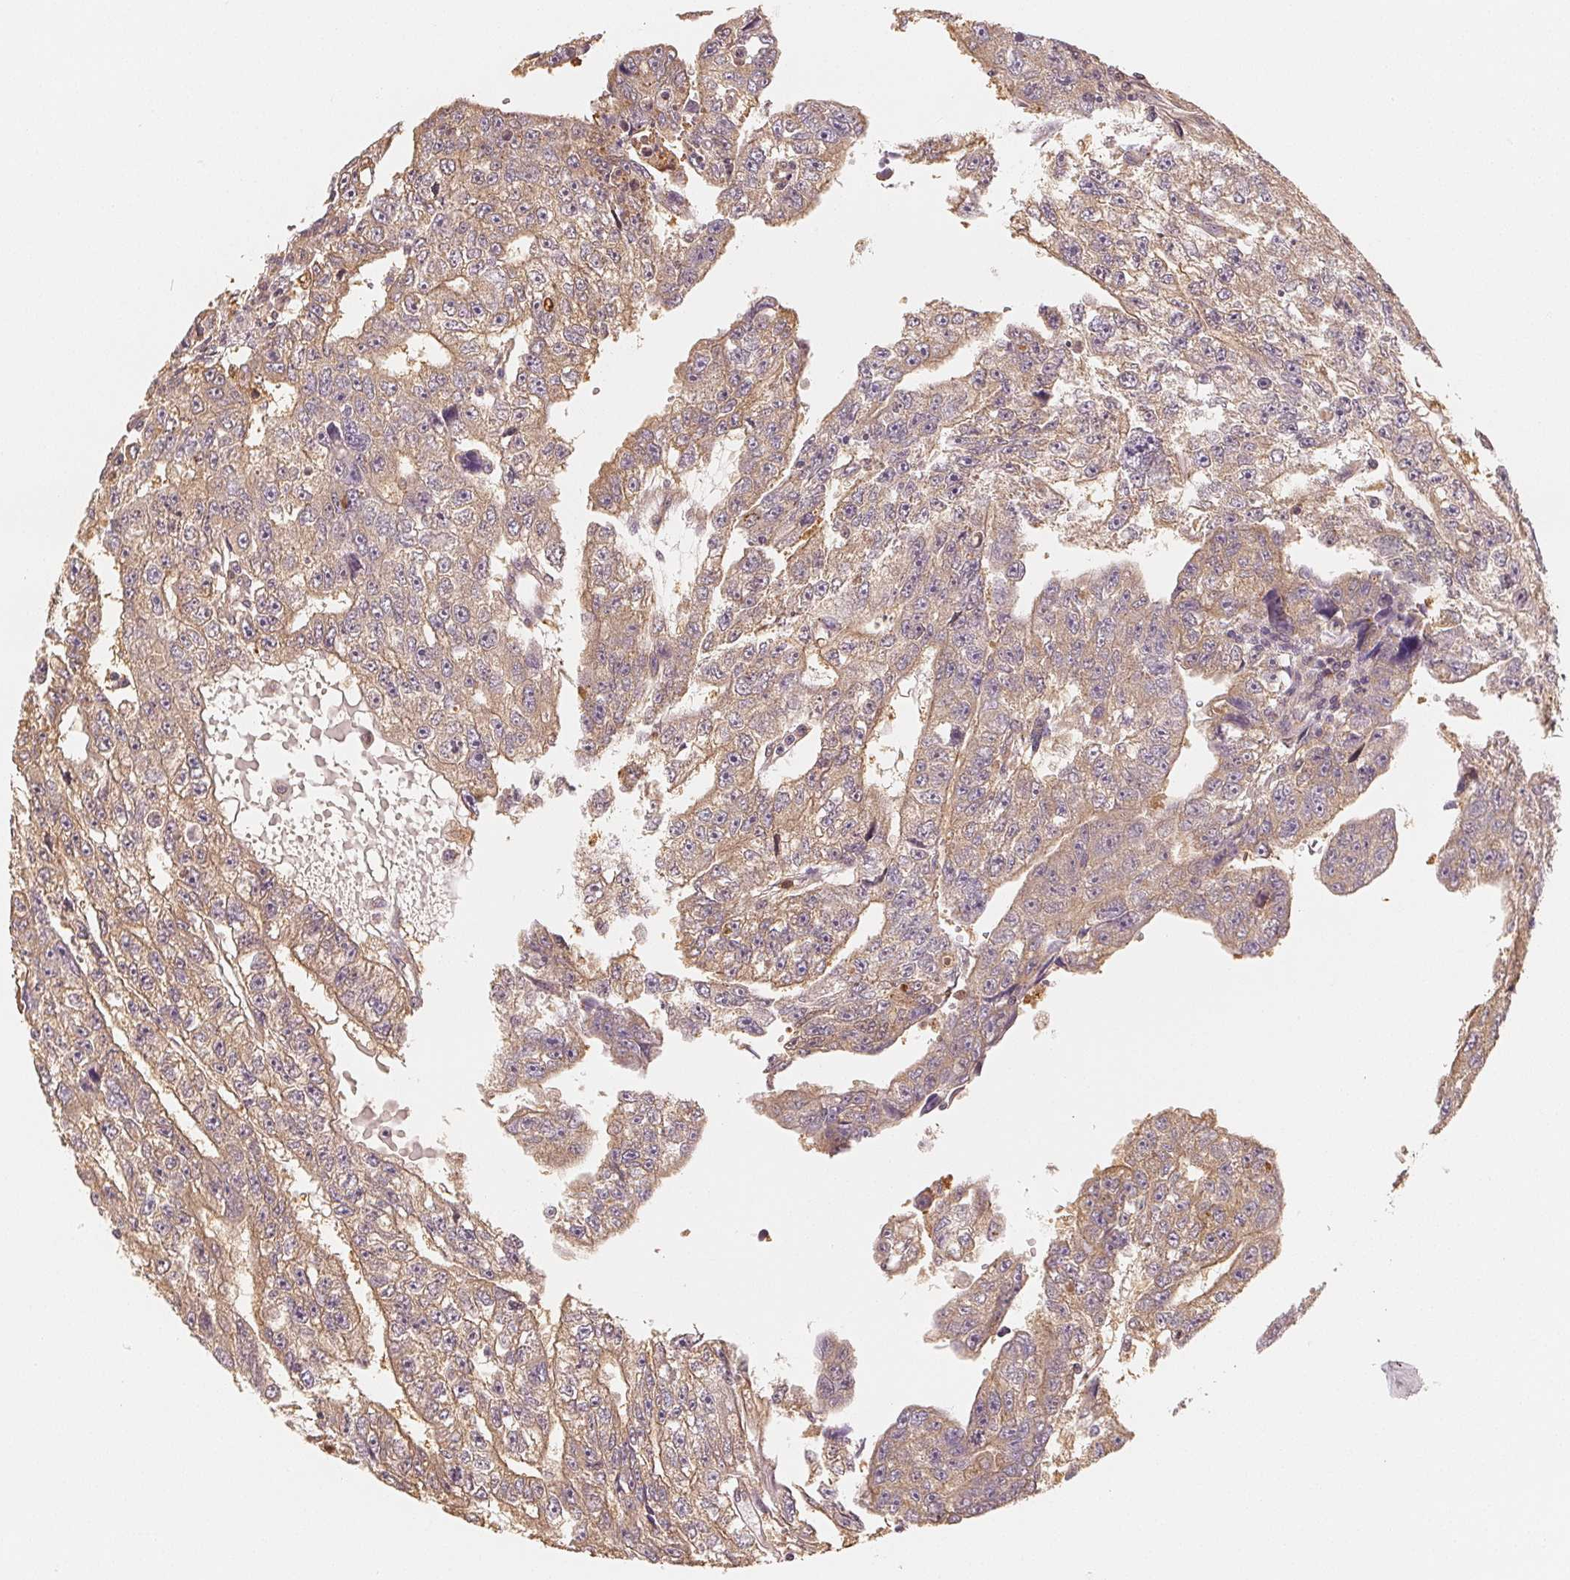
{"staining": {"intensity": "weak", "quantity": ">75%", "location": "cytoplasmic/membranous"}, "tissue": "testis cancer", "cell_type": "Tumor cells", "image_type": "cancer", "snomed": [{"axis": "morphology", "description": "Carcinoma, Embryonal, NOS"}, {"axis": "topography", "description": "Testis"}], "caption": "Immunohistochemistry (IHC) of human testis cancer reveals low levels of weak cytoplasmic/membranous staining in approximately >75% of tumor cells. Using DAB (3,3'-diaminobenzidine) (brown) and hematoxylin (blue) stains, captured at high magnification using brightfield microscopy.", "gene": "GUSB", "patient": {"sex": "male", "age": 20}}